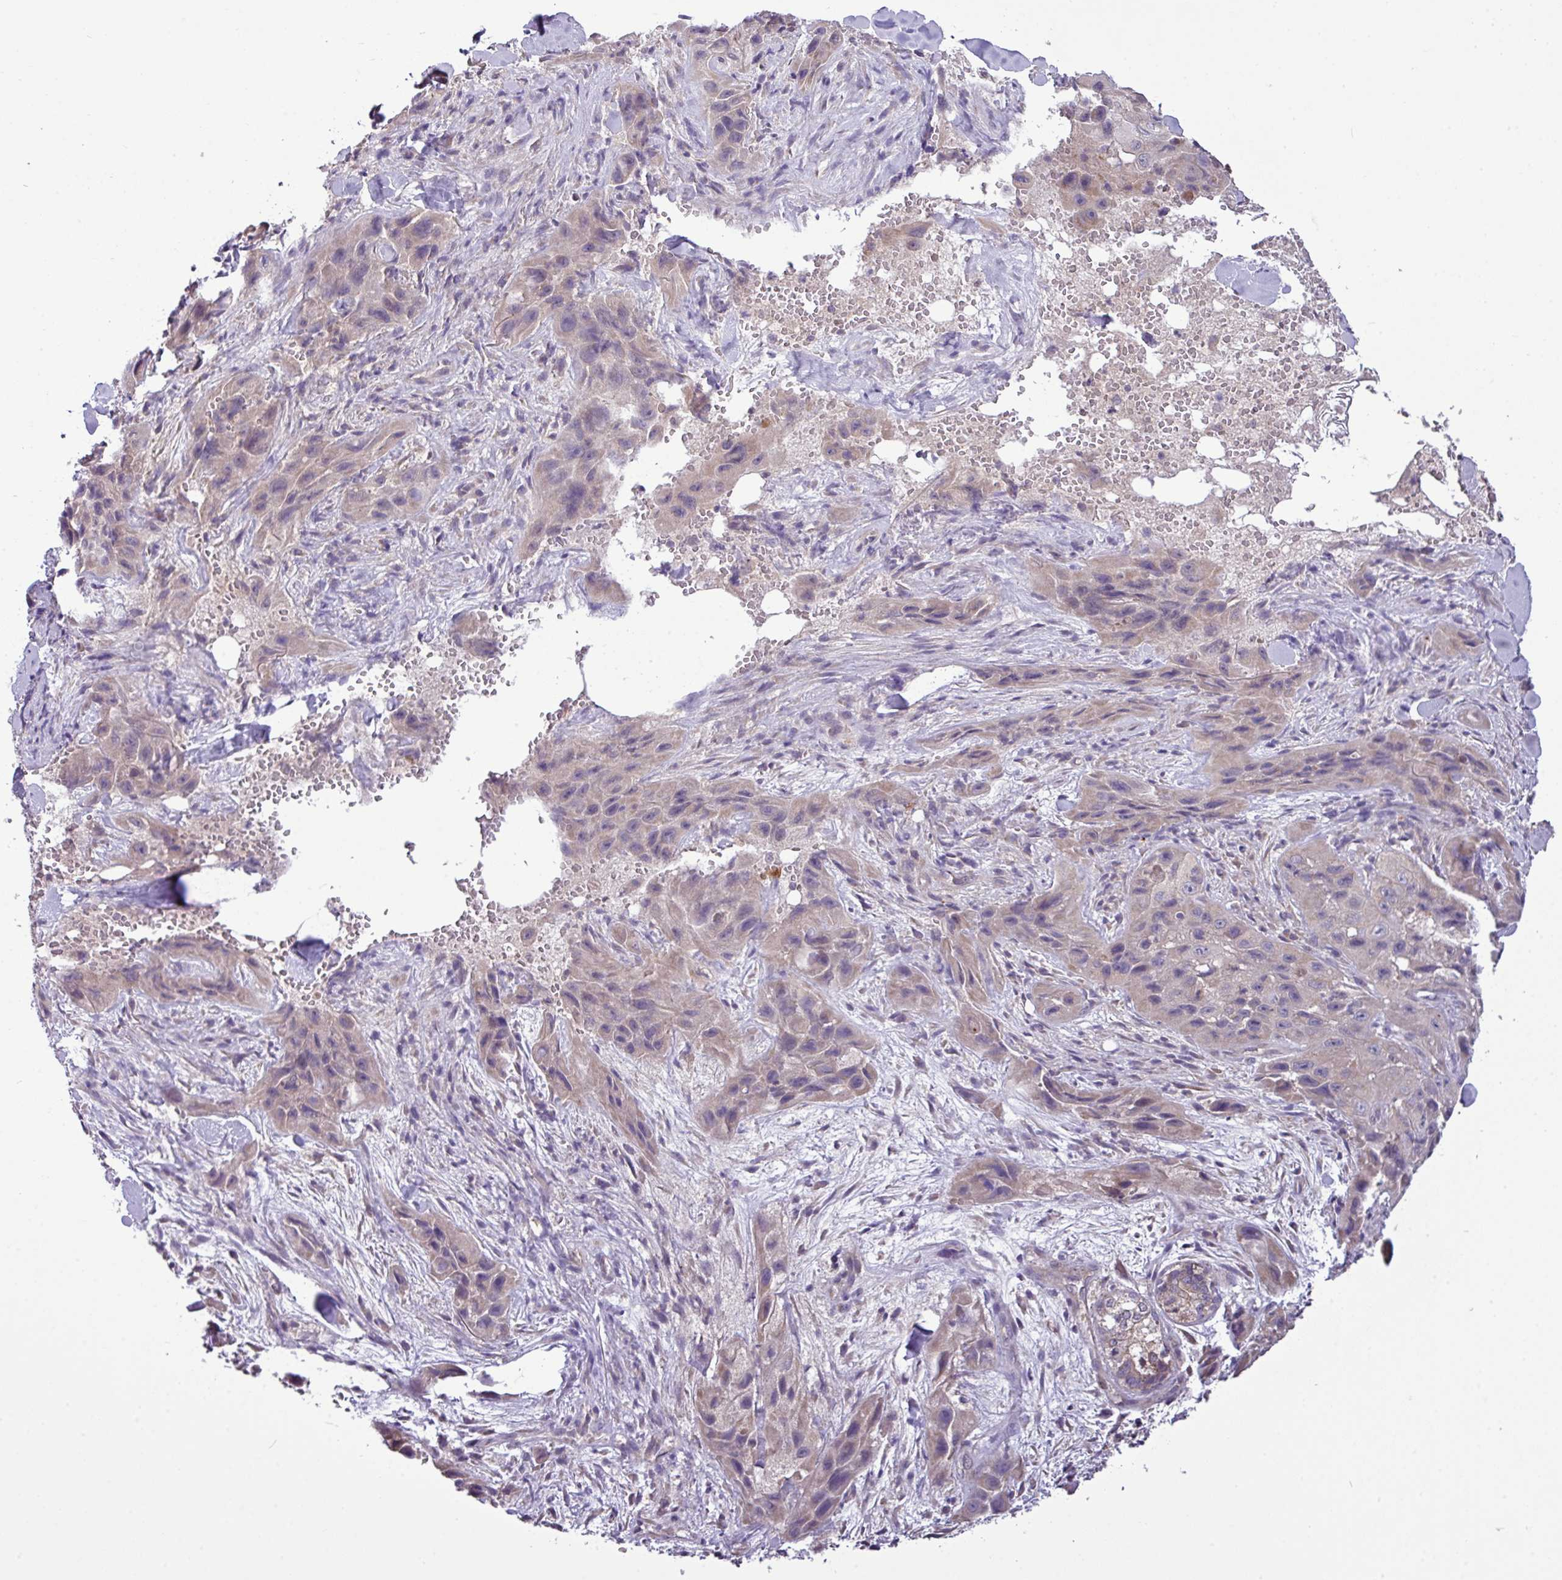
{"staining": {"intensity": "weak", "quantity": "<25%", "location": "cytoplasmic/membranous"}, "tissue": "skin cancer", "cell_type": "Tumor cells", "image_type": "cancer", "snomed": [{"axis": "morphology", "description": "Squamous cell carcinoma, NOS"}, {"axis": "topography", "description": "Skin"}, {"axis": "topography", "description": "Subcutis"}], "caption": "A high-resolution histopathology image shows IHC staining of skin squamous cell carcinoma, which displays no significant positivity in tumor cells. (Stains: DAB IHC with hematoxylin counter stain, Microscopy: brightfield microscopy at high magnification).", "gene": "XIAP", "patient": {"sex": "male", "age": 73}}